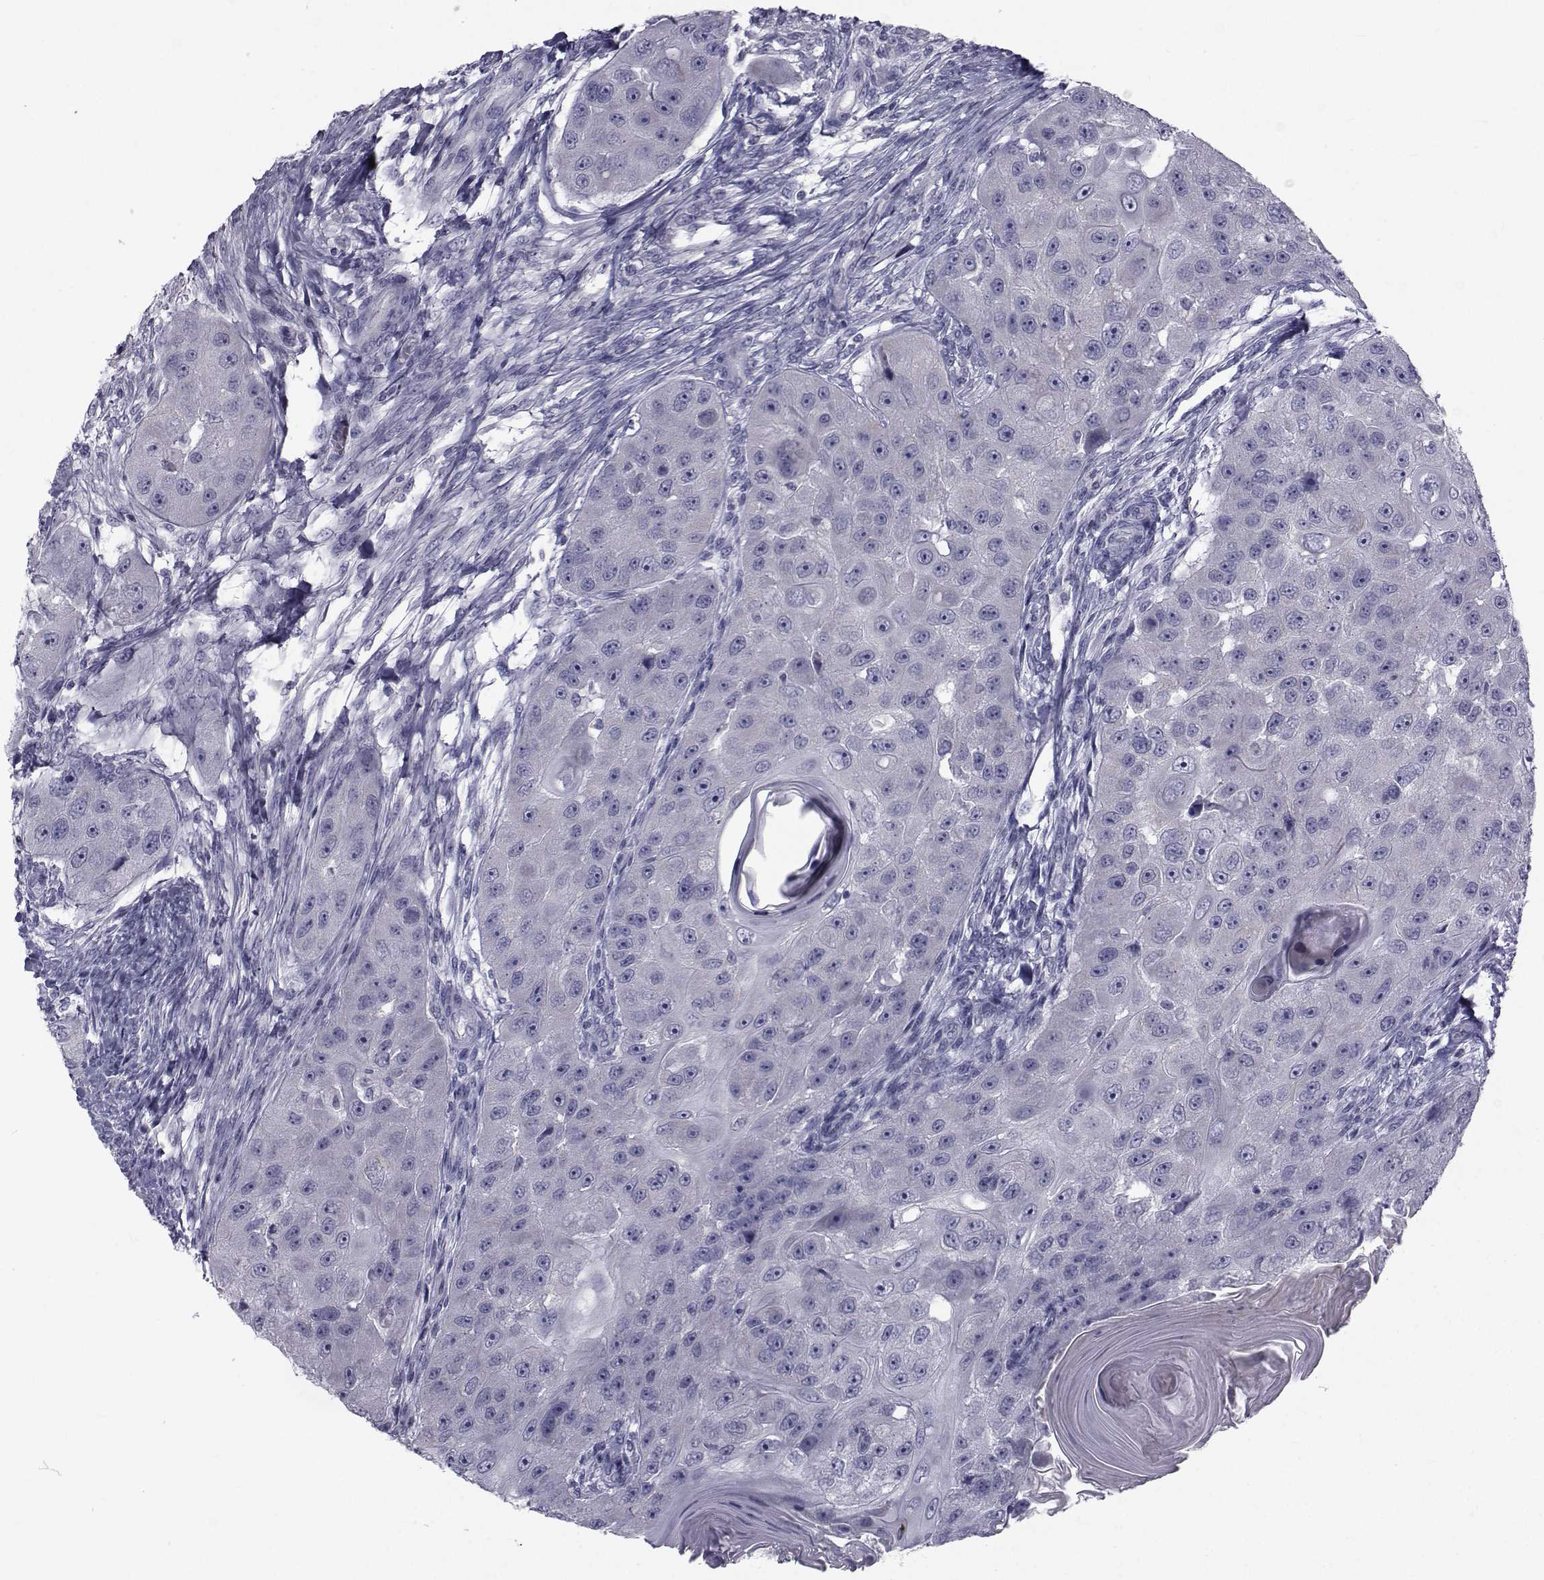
{"staining": {"intensity": "negative", "quantity": "none", "location": "none"}, "tissue": "head and neck cancer", "cell_type": "Tumor cells", "image_type": "cancer", "snomed": [{"axis": "morphology", "description": "Squamous cell carcinoma, NOS"}, {"axis": "topography", "description": "Head-Neck"}], "caption": "A high-resolution histopathology image shows IHC staining of head and neck cancer (squamous cell carcinoma), which displays no significant positivity in tumor cells.", "gene": "FDXR", "patient": {"sex": "male", "age": 51}}